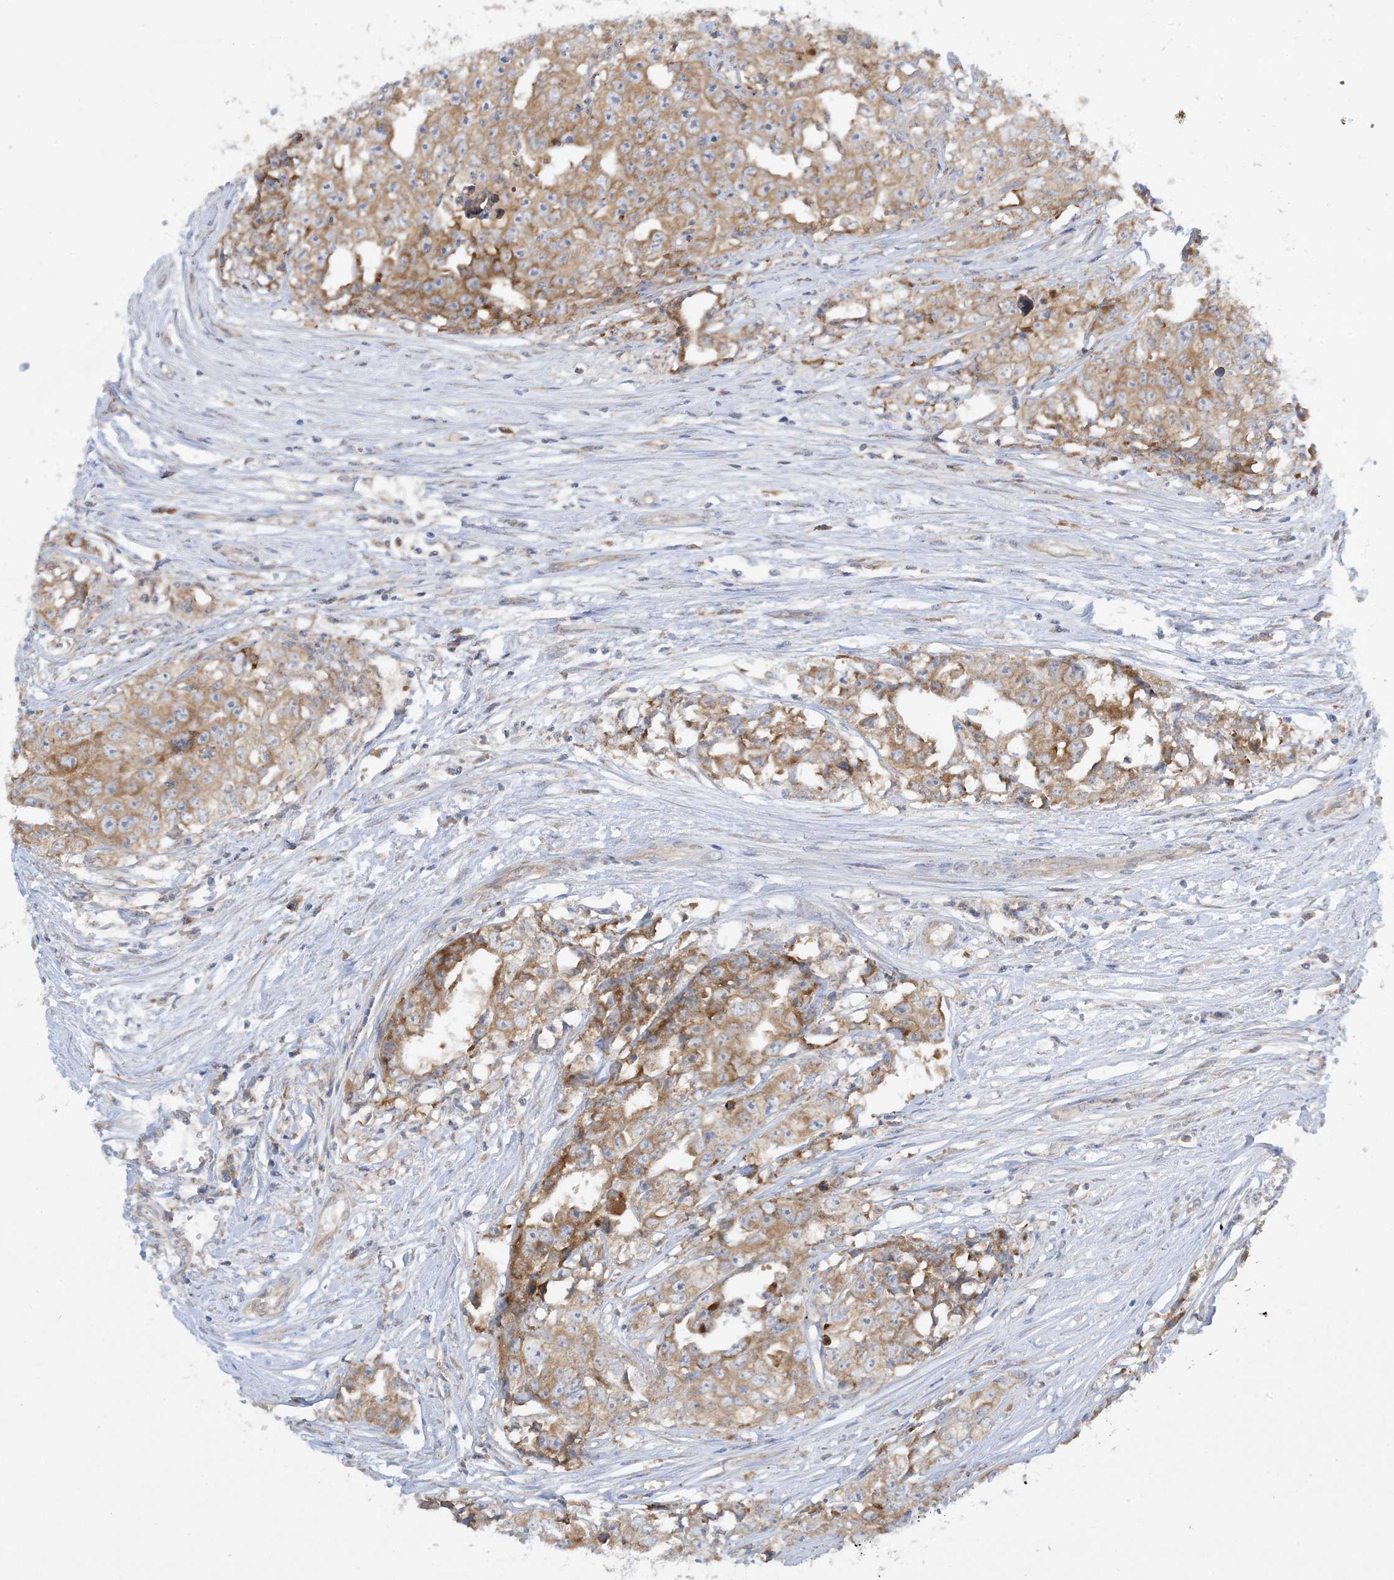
{"staining": {"intensity": "moderate", "quantity": ">75%", "location": "cytoplasmic/membranous"}, "tissue": "testis cancer", "cell_type": "Tumor cells", "image_type": "cancer", "snomed": [{"axis": "morphology", "description": "Seminoma, NOS"}, {"axis": "morphology", "description": "Carcinoma, Embryonal, NOS"}, {"axis": "topography", "description": "Testis"}], "caption": "Protein expression analysis of human seminoma (testis) reveals moderate cytoplasmic/membranous expression in about >75% of tumor cells.", "gene": "RPP40", "patient": {"sex": "male", "age": 43}}